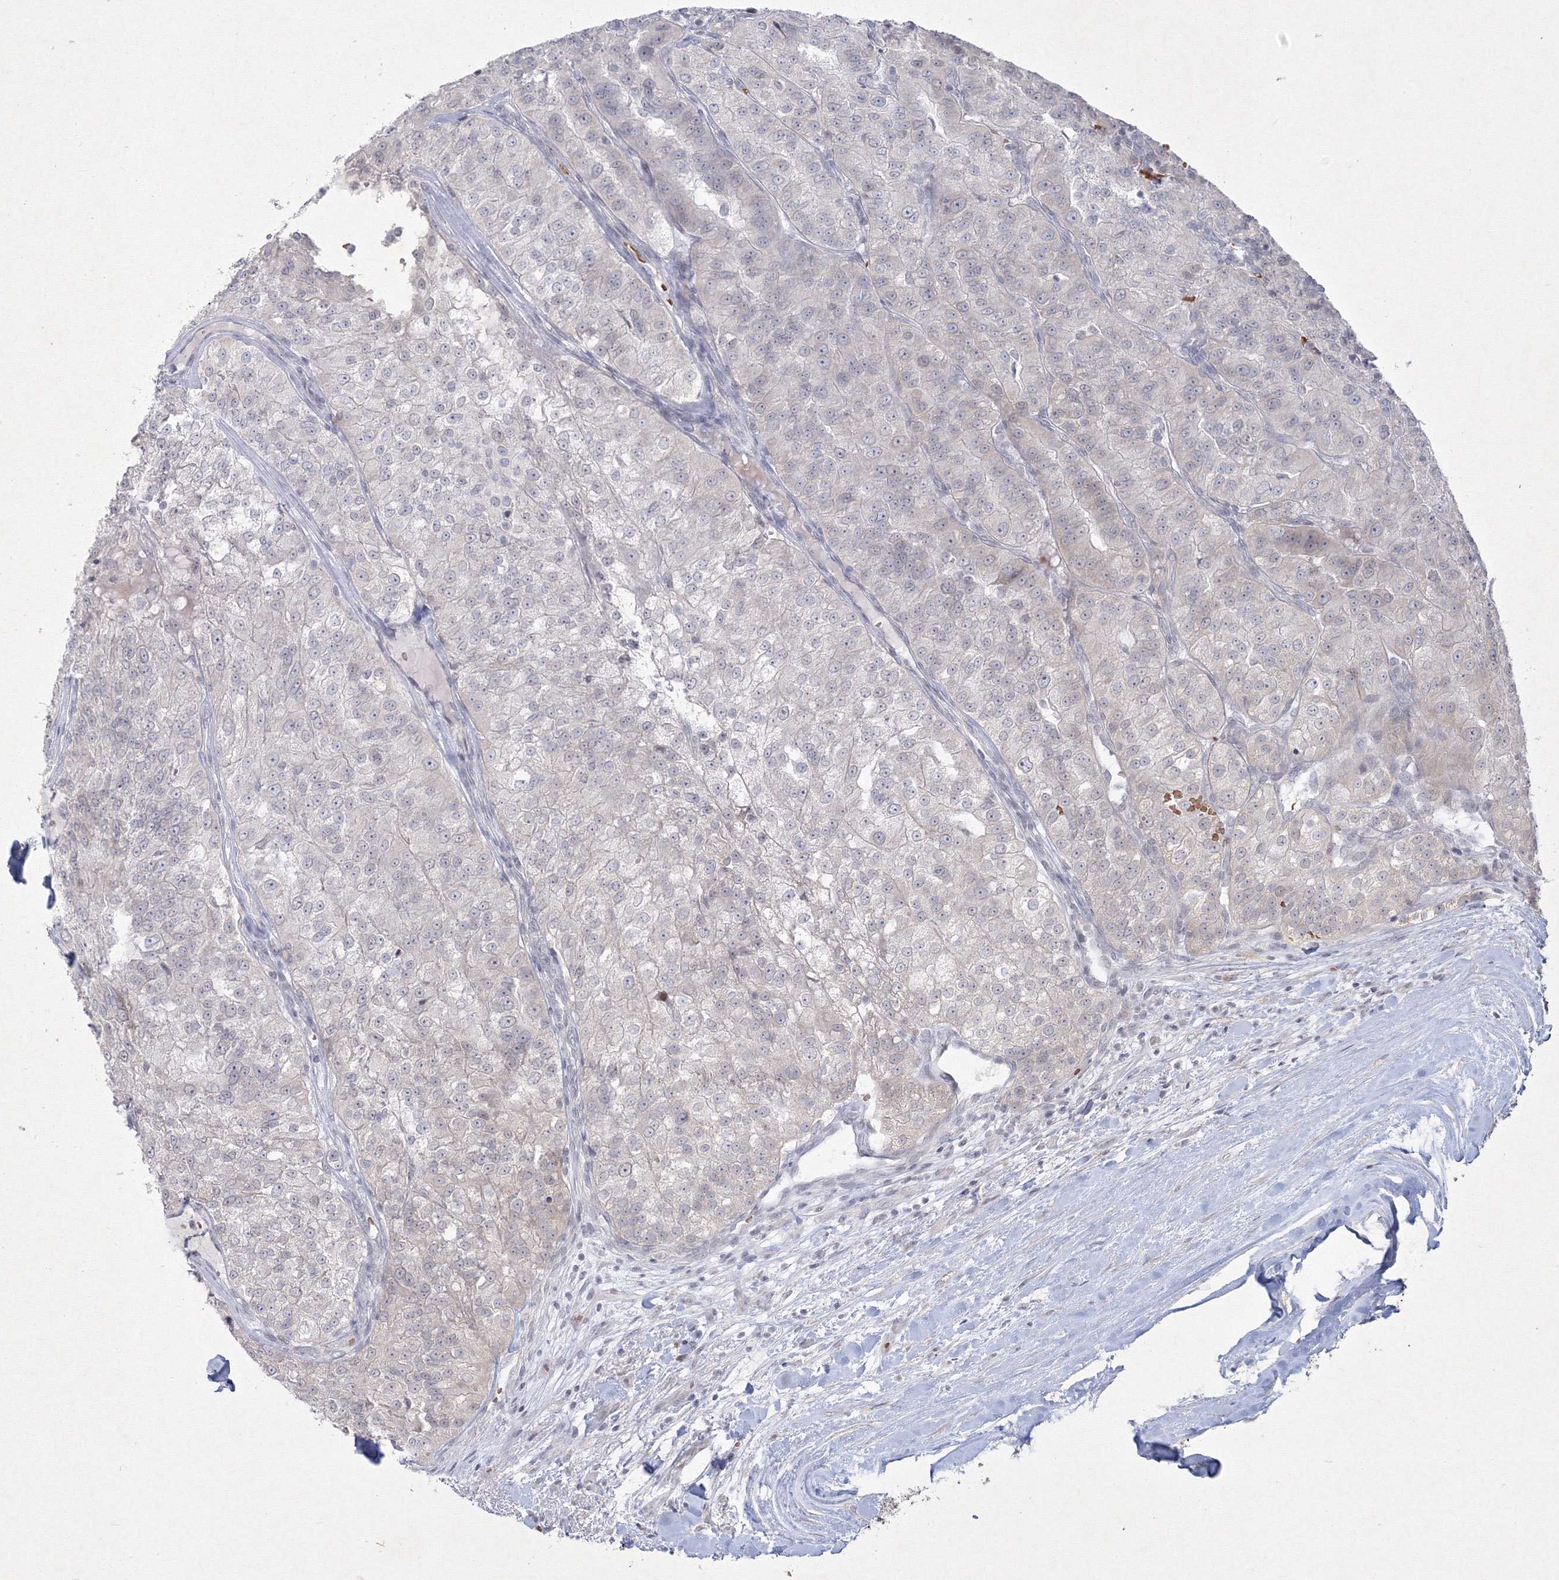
{"staining": {"intensity": "negative", "quantity": "none", "location": "none"}, "tissue": "renal cancer", "cell_type": "Tumor cells", "image_type": "cancer", "snomed": [{"axis": "morphology", "description": "Adenocarcinoma, NOS"}, {"axis": "topography", "description": "Kidney"}], "caption": "A photomicrograph of human adenocarcinoma (renal) is negative for staining in tumor cells.", "gene": "NXPE3", "patient": {"sex": "female", "age": 63}}